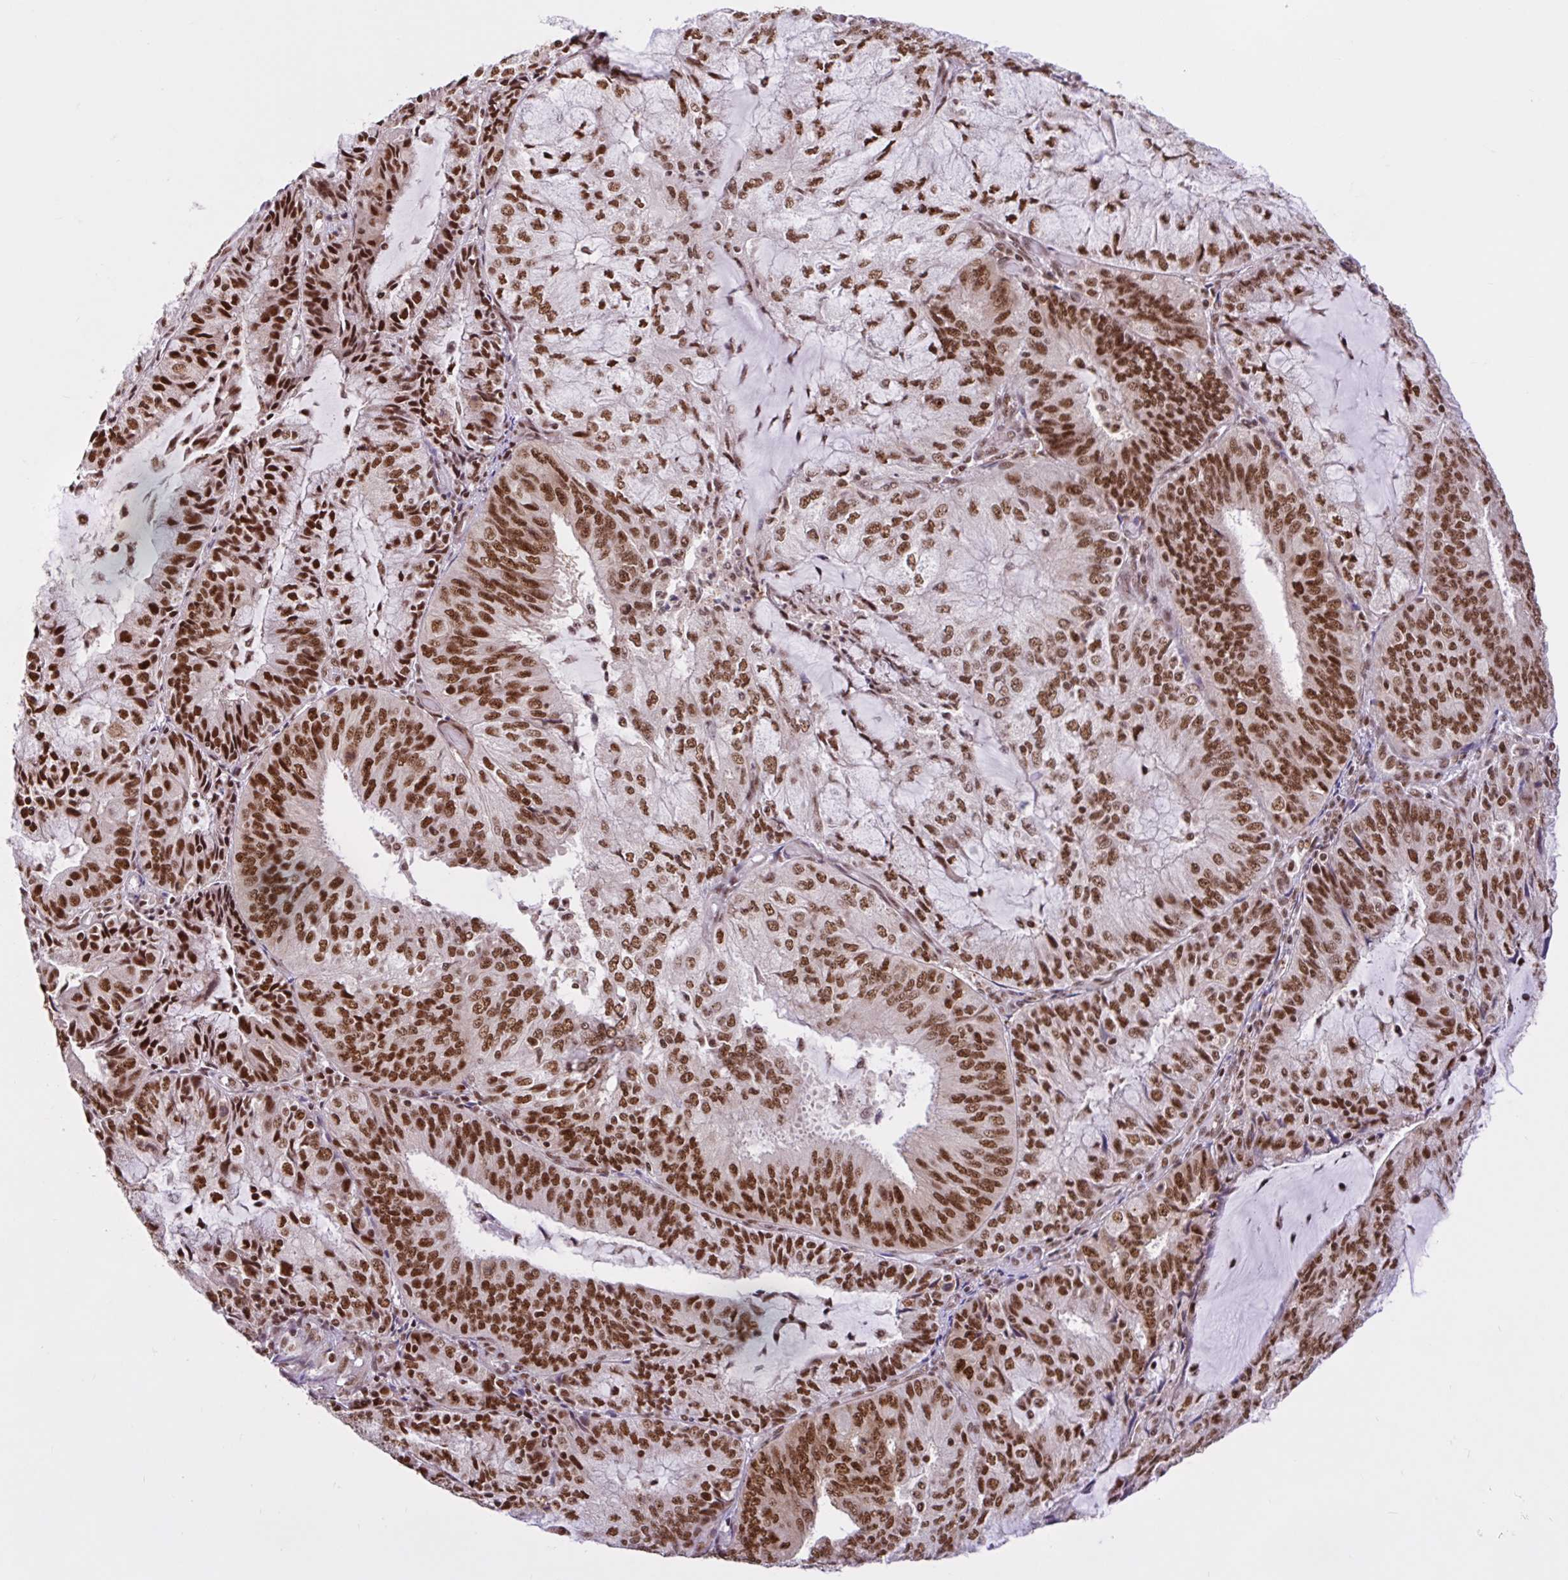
{"staining": {"intensity": "strong", "quantity": ">75%", "location": "nuclear"}, "tissue": "endometrial cancer", "cell_type": "Tumor cells", "image_type": "cancer", "snomed": [{"axis": "morphology", "description": "Adenocarcinoma, NOS"}, {"axis": "topography", "description": "Endometrium"}], "caption": "Strong nuclear staining is present in approximately >75% of tumor cells in endometrial cancer.", "gene": "CCDC12", "patient": {"sex": "female", "age": 81}}